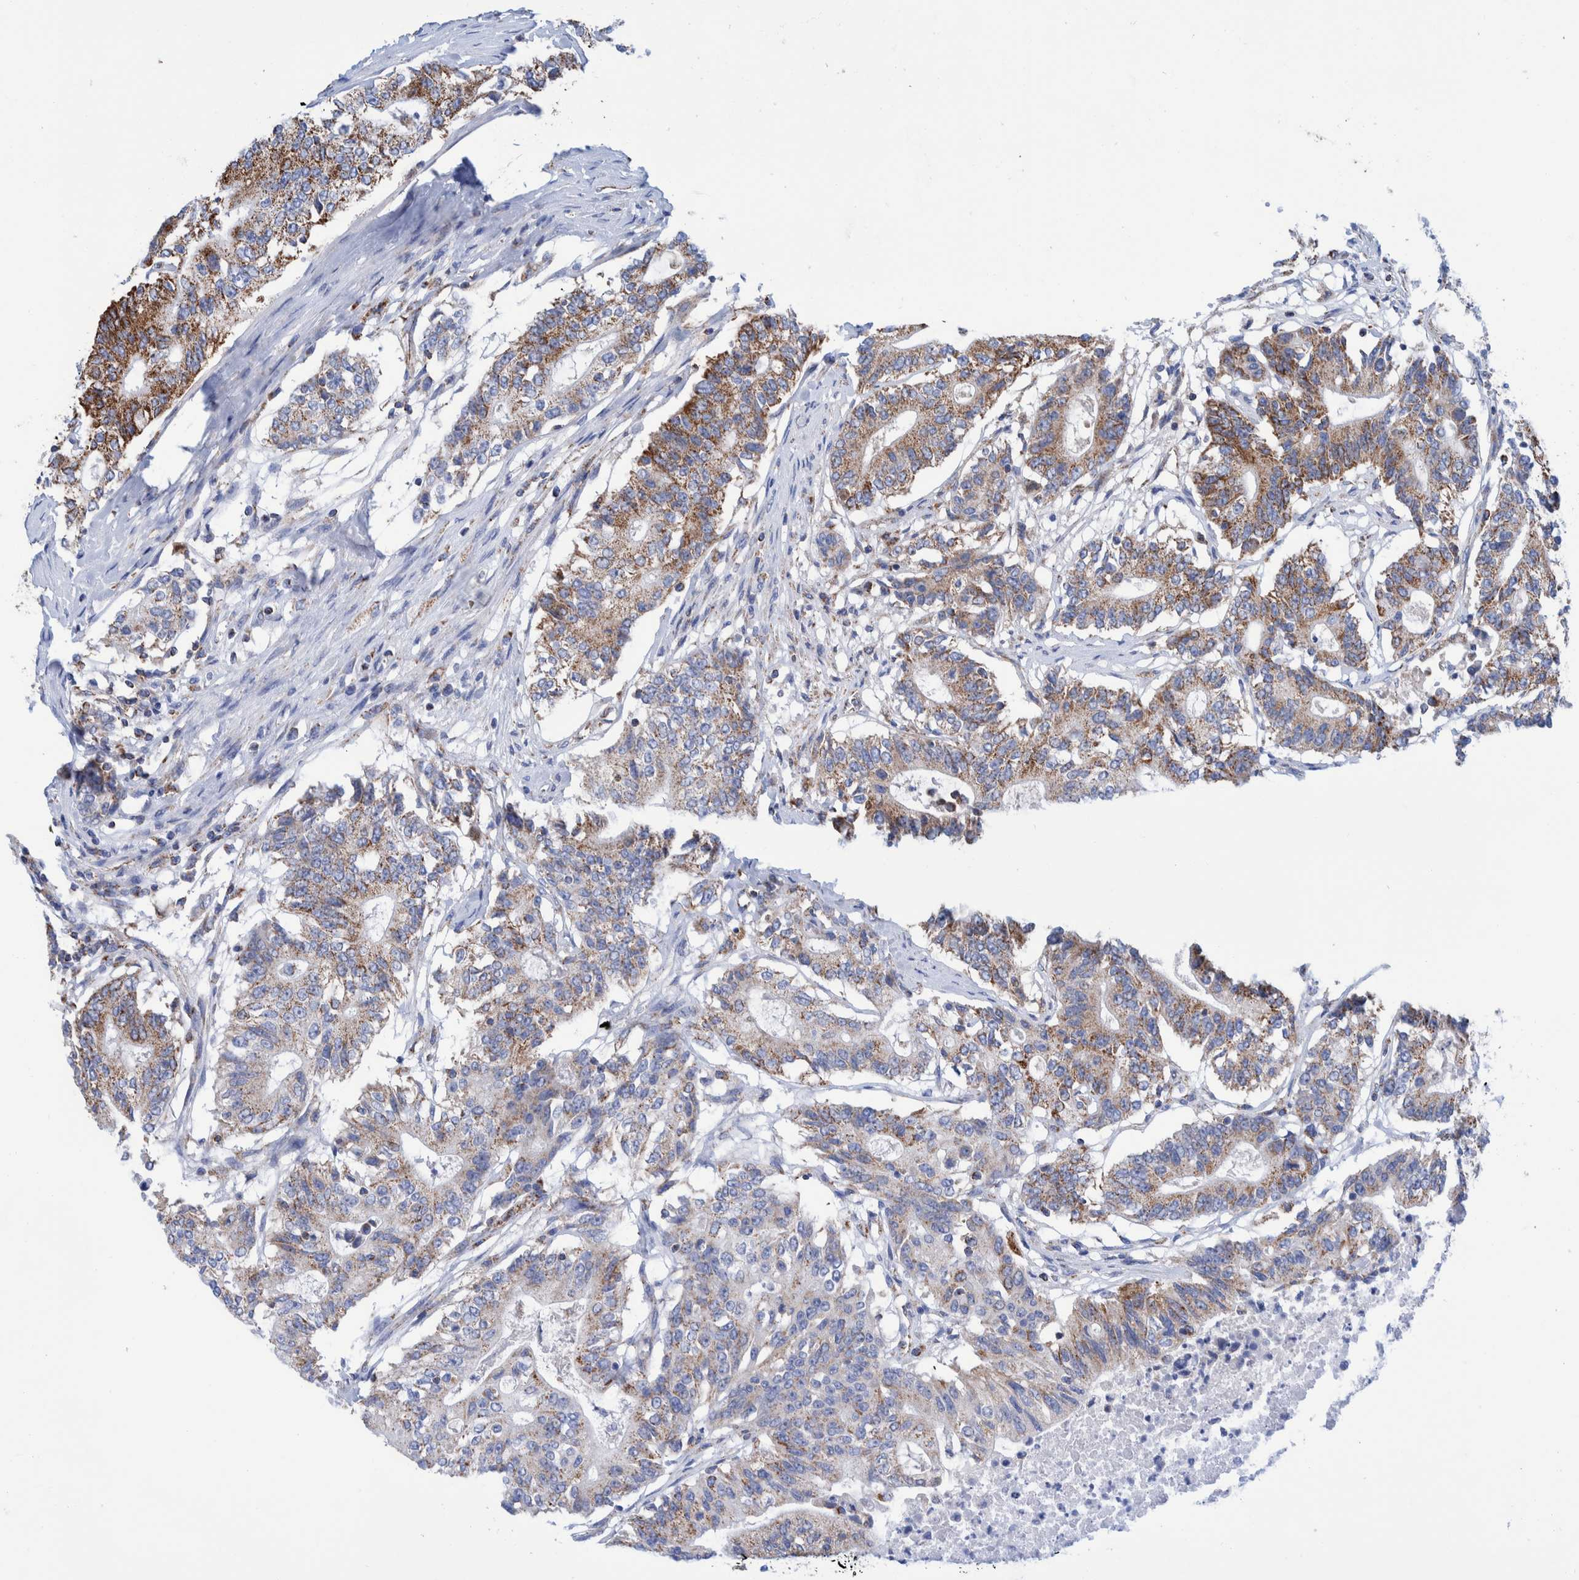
{"staining": {"intensity": "moderate", "quantity": ">75%", "location": "cytoplasmic/membranous"}, "tissue": "colorectal cancer", "cell_type": "Tumor cells", "image_type": "cancer", "snomed": [{"axis": "morphology", "description": "Adenocarcinoma, NOS"}, {"axis": "topography", "description": "Colon"}], "caption": "This photomicrograph exhibits adenocarcinoma (colorectal) stained with immunohistochemistry (IHC) to label a protein in brown. The cytoplasmic/membranous of tumor cells show moderate positivity for the protein. Nuclei are counter-stained blue.", "gene": "DECR1", "patient": {"sex": "female", "age": 77}}